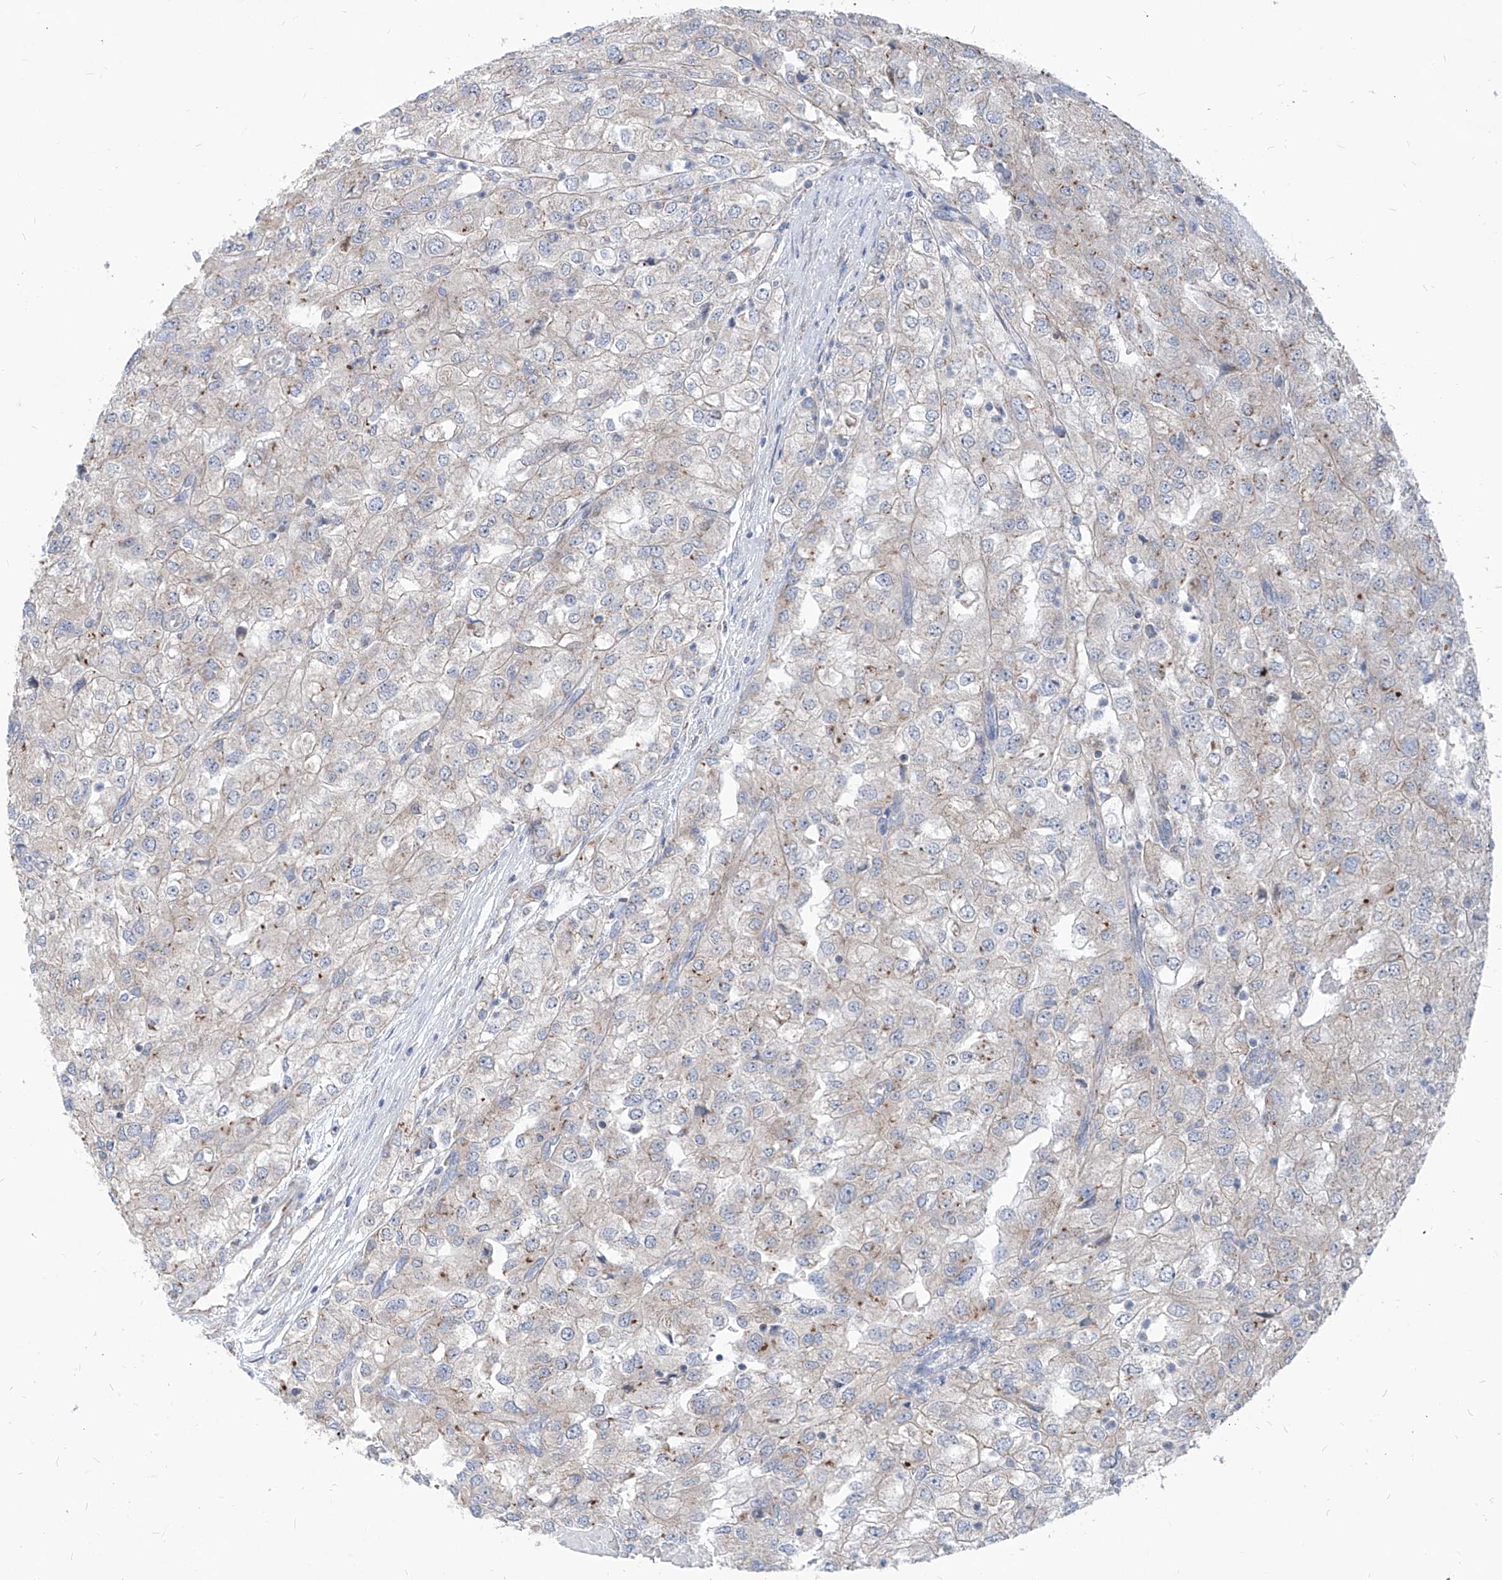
{"staining": {"intensity": "negative", "quantity": "none", "location": "none"}, "tissue": "renal cancer", "cell_type": "Tumor cells", "image_type": "cancer", "snomed": [{"axis": "morphology", "description": "Adenocarcinoma, NOS"}, {"axis": "topography", "description": "Kidney"}], "caption": "An image of human renal cancer is negative for staining in tumor cells.", "gene": "AGPS", "patient": {"sex": "female", "age": 54}}